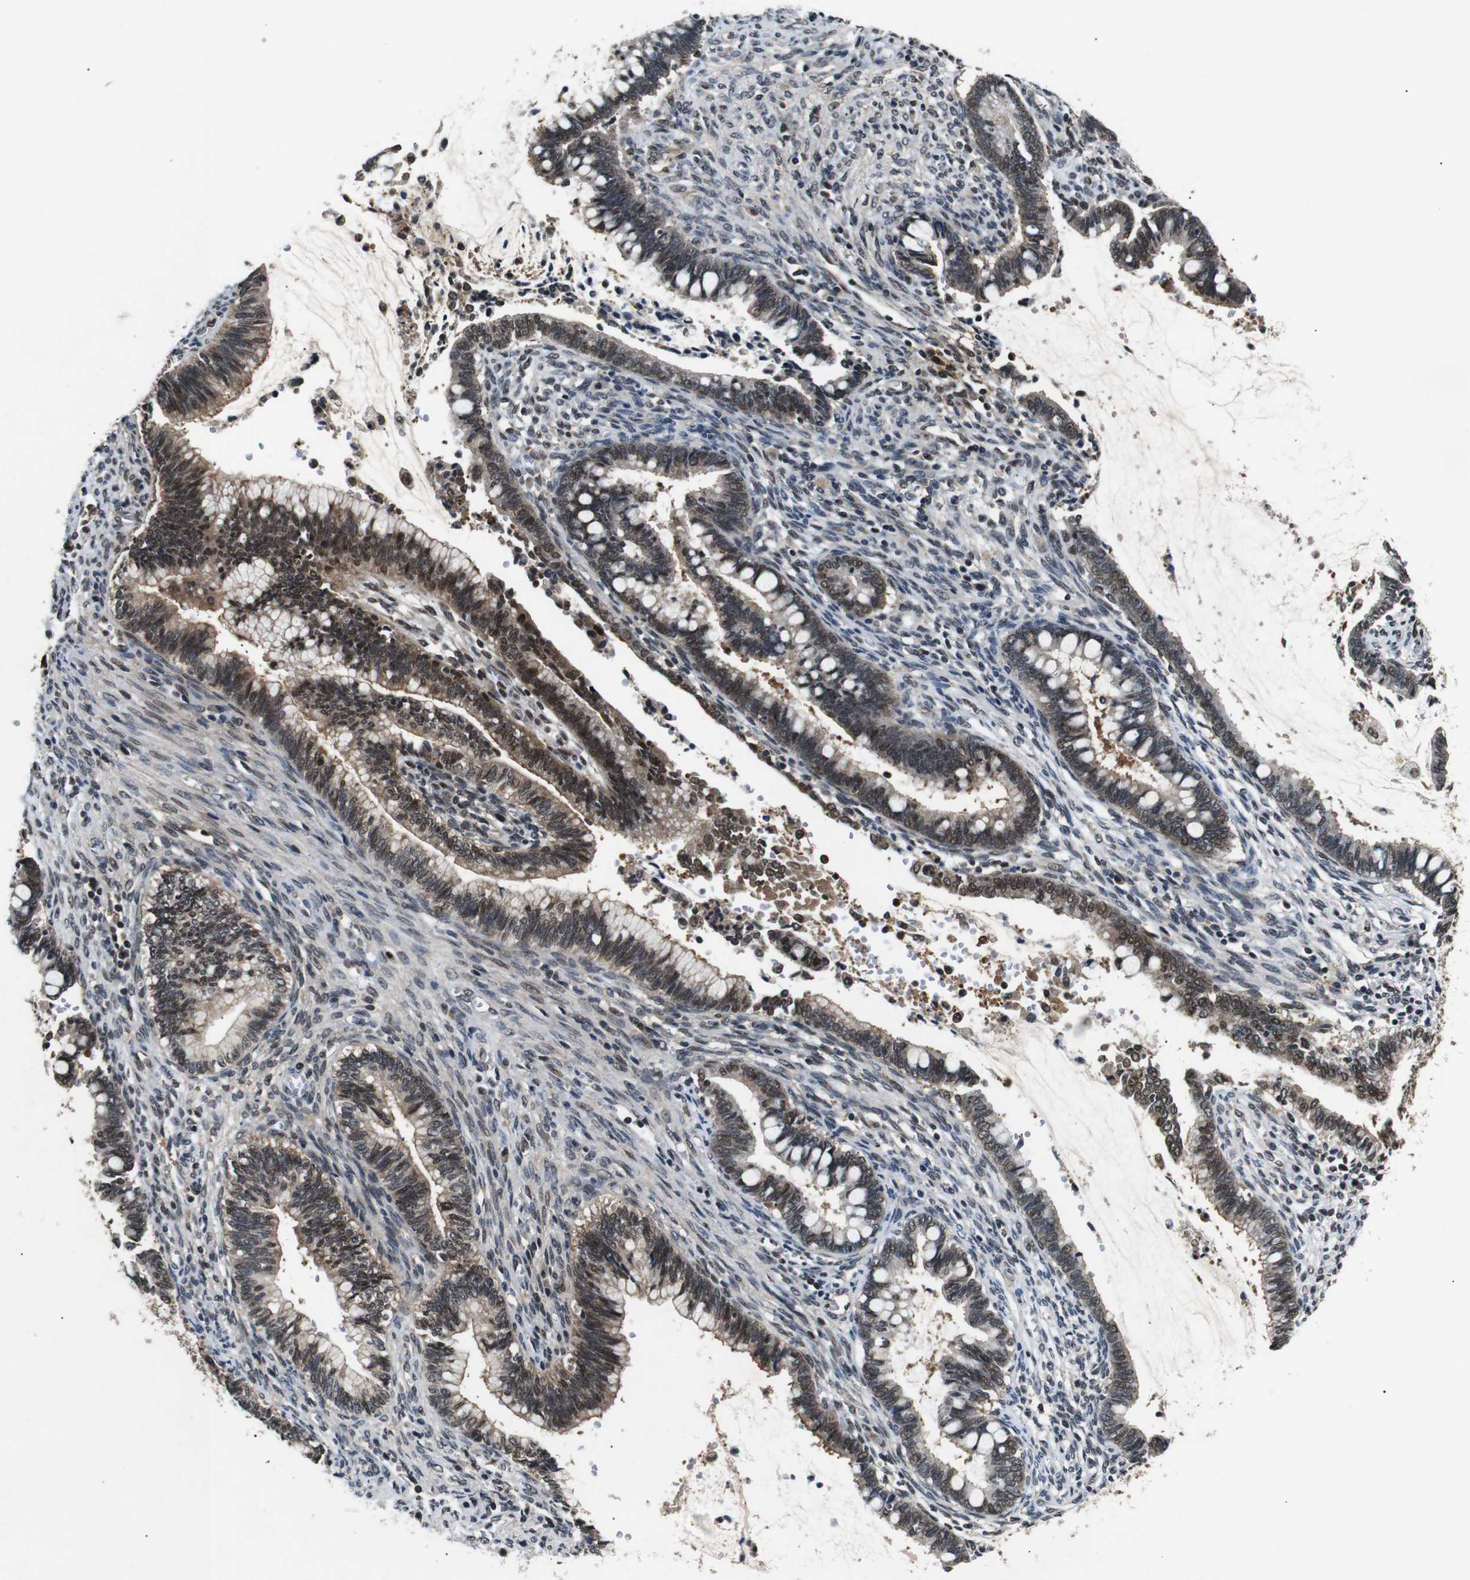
{"staining": {"intensity": "moderate", "quantity": ">75%", "location": "cytoplasmic/membranous,nuclear"}, "tissue": "cervical cancer", "cell_type": "Tumor cells", "image_type": "cancer", "snomed": [{"axis": "morphology", "description": "Adenocarcinoma, NOS"}, {"axis": "topography", "description": "Cervix"}], "caption": "A histopathology image of human adenocarcinoma (cervical) stained for a protein shows moderate cytoplasmic/membranous and nuclear brown staining in tumor cells.", "gene": "SKP1", "patient": {"sex": "female", "age": 44}}